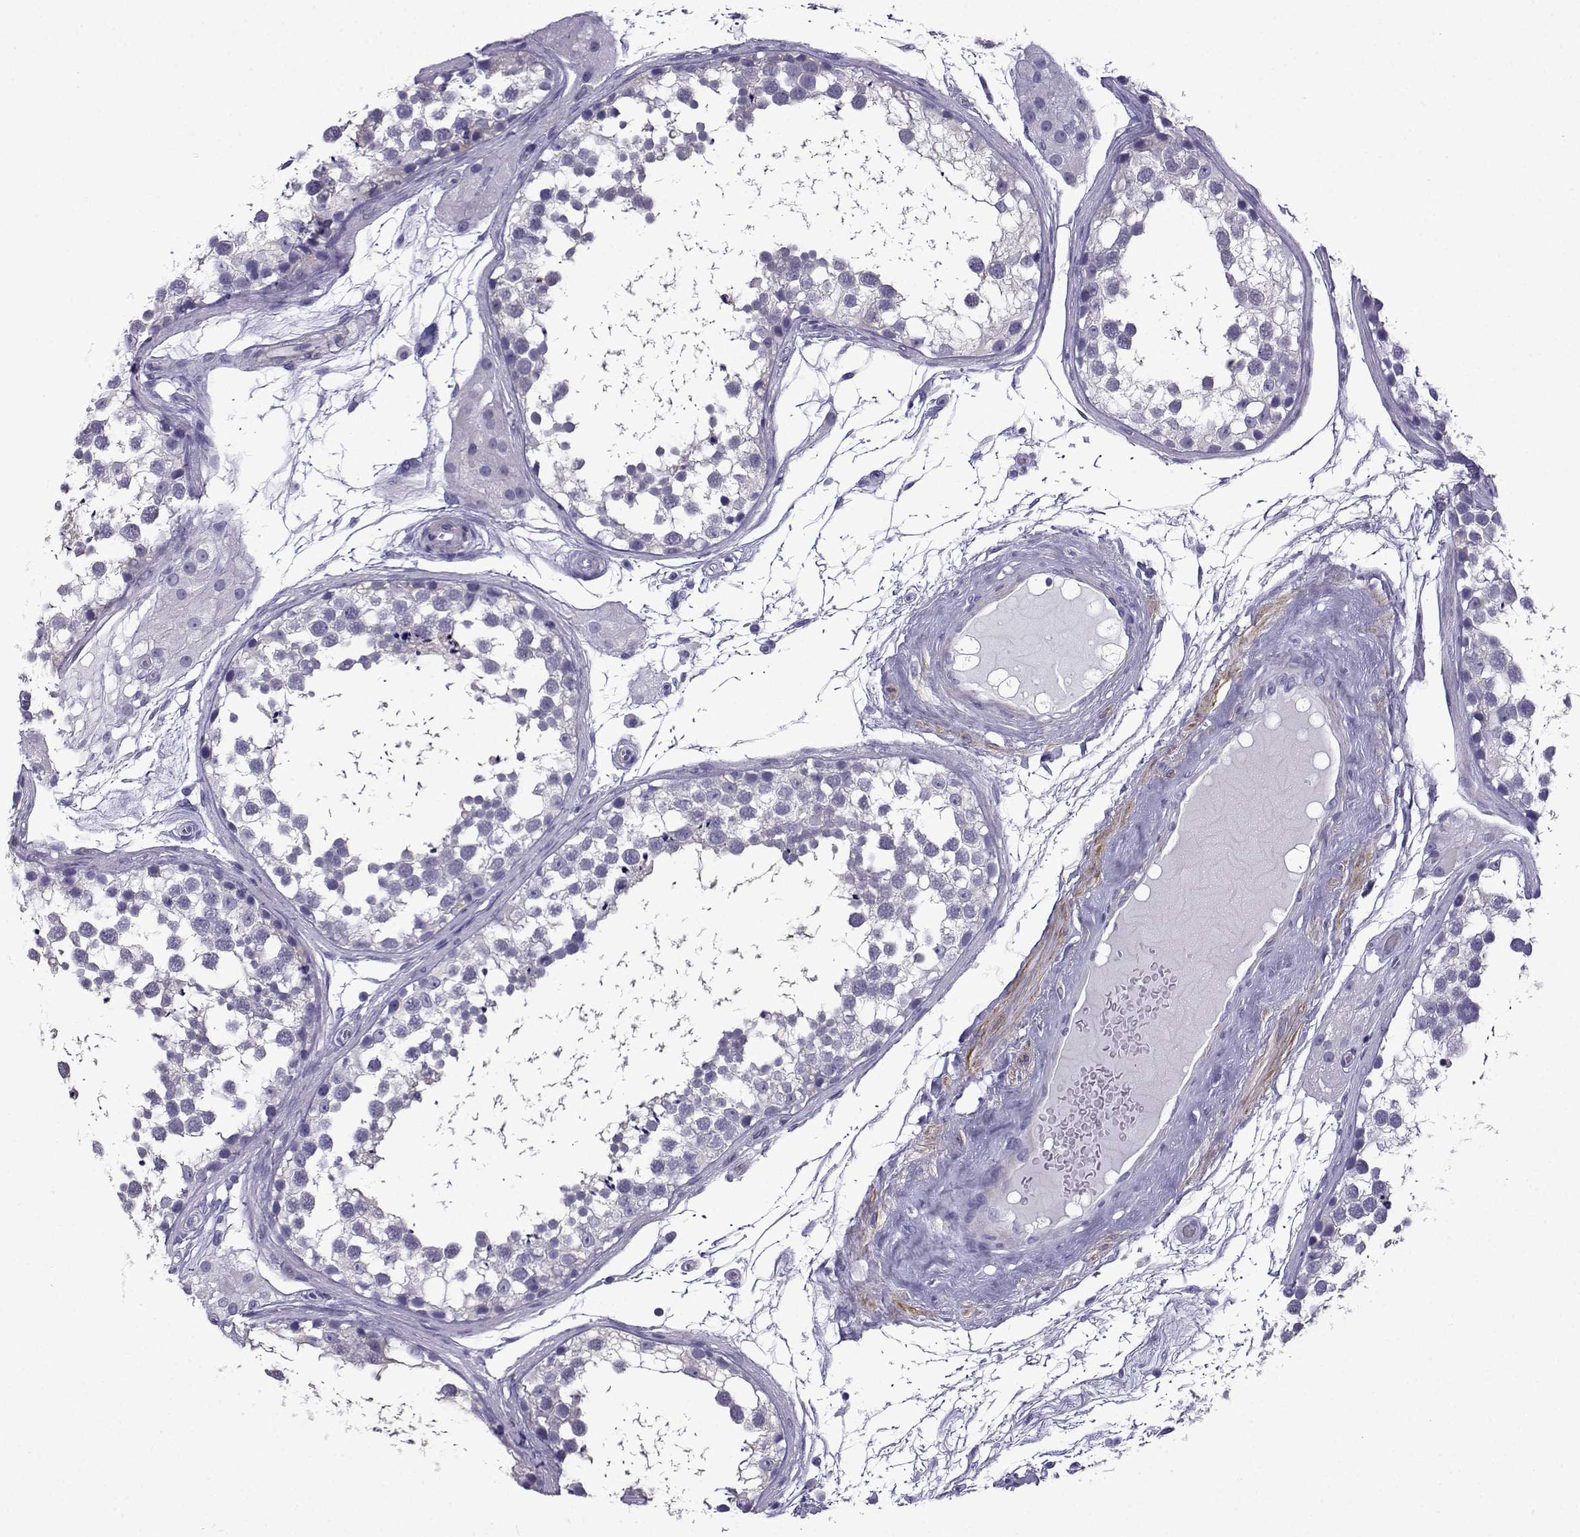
{"staining": {"intensity": "negative", "quantity": "none", "location": "none"}, "tissue": "testis", "cell_type": "Cells in seminiferous ducts", "image_type": "normal", "snomed": [{"axis": "morphology", "description": "Normal tissue, NOS"}, {"axis": "morphology", "description": "Seminoma, NOS"}, {"axis": "topography", "description": "Testis"}], "caption": "Immunohistochemical staining of unremarkable testis reveals no significant positivity in cells in seminiferous ducts. (IHC, brightfield microscopy, high magnification).", "gene": "KCNF1", "patient": {"sex": "male", "age": 65}}